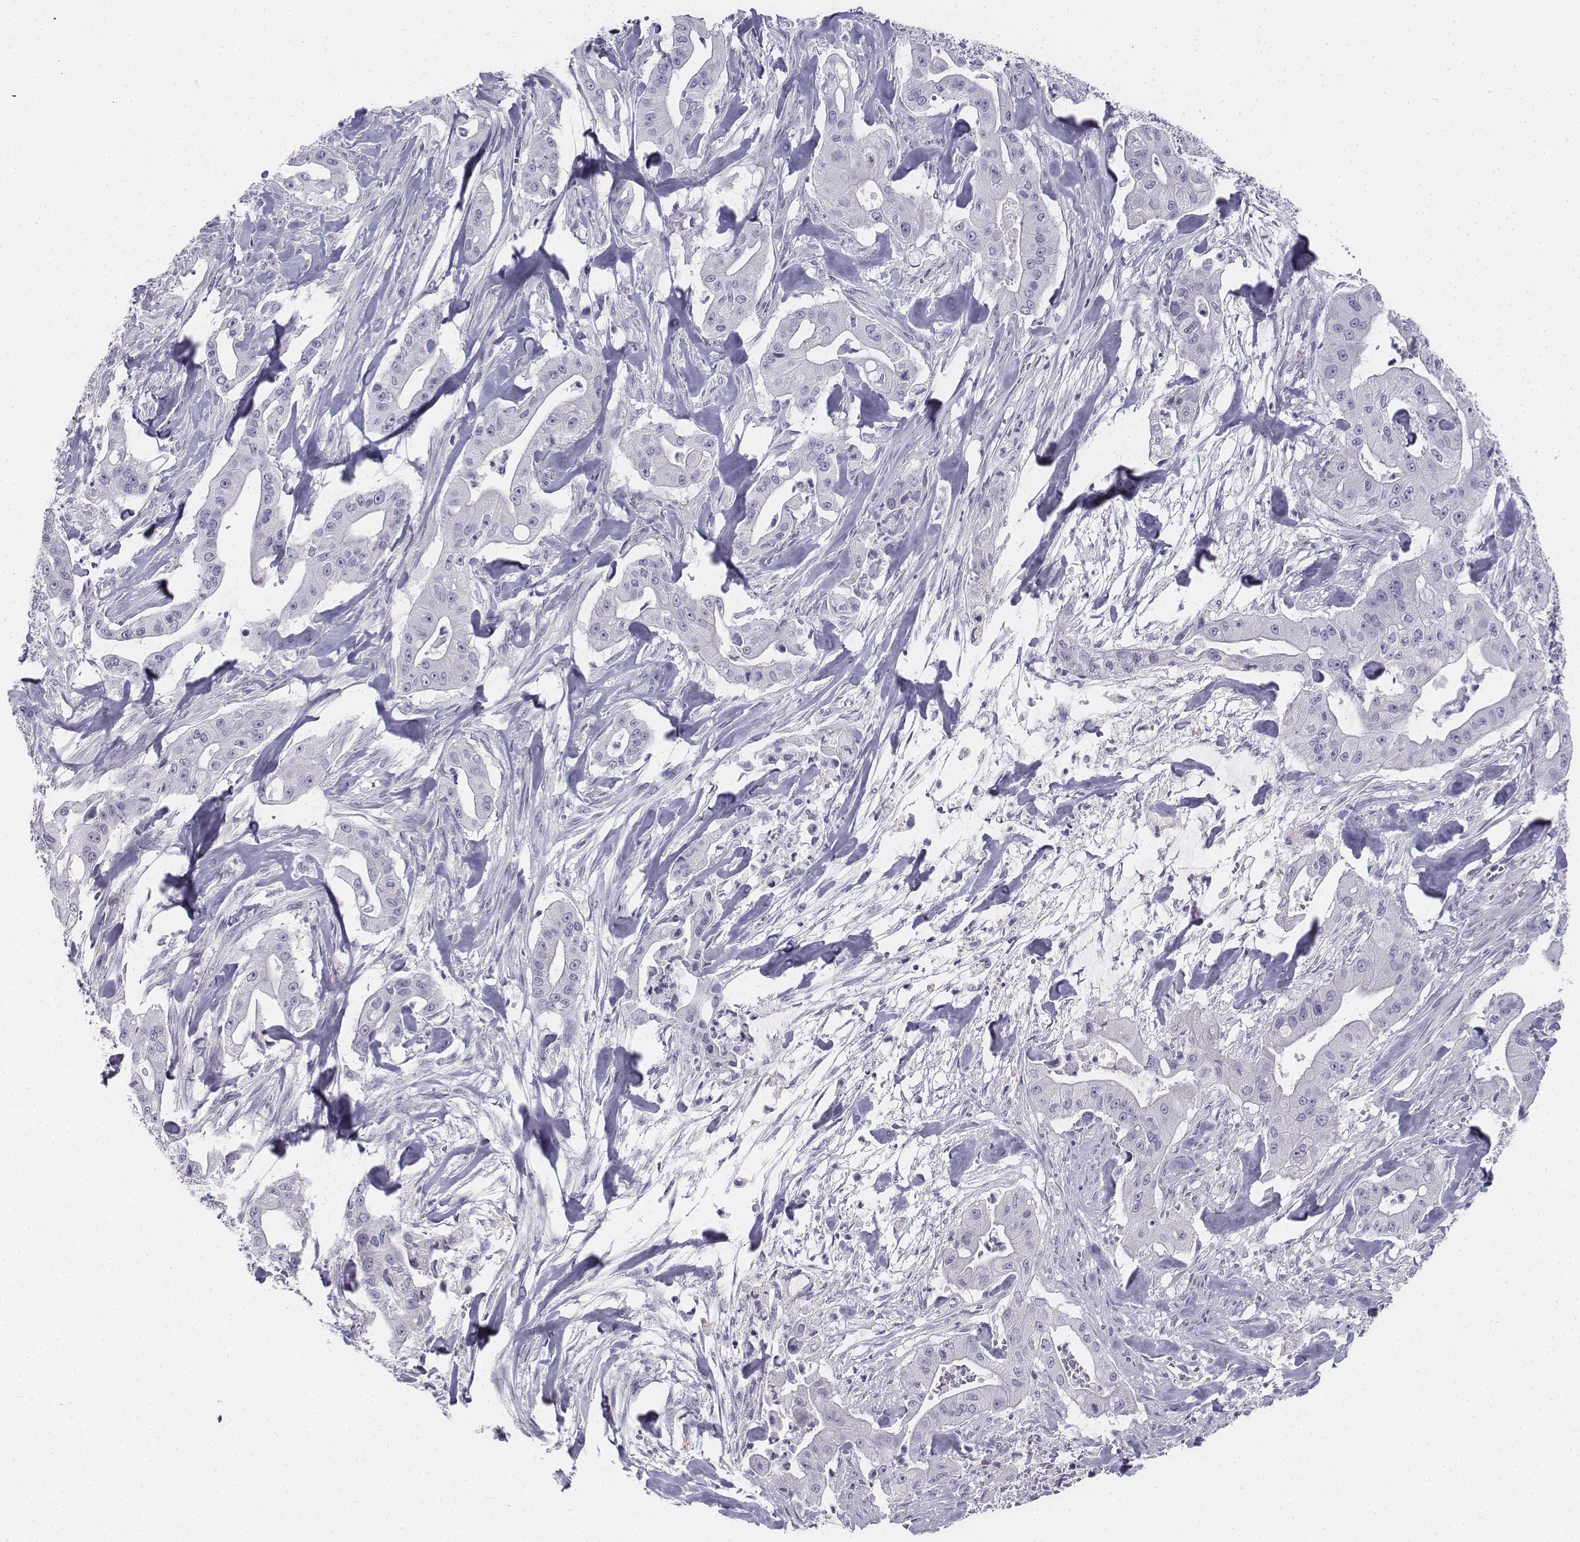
{"staining": {"intensity": "negative", "quantity": "none", "location": "none"}, "tissue": "pancreatic cancer", "cell_type": "Tumor cells", "image_type": "cancer", "snomed": [{"axis": "morphology", "description": "Normal tissue, NOS"}, {"axis": "morphology", "description": "Inflammation, NOS"}, {"axis": "morphology", "description": "Adenocarcinoma, NOS"}, {"axis": "topography", "description": "Pancreas"}], "caption": "This is an IHC histopathology image of pancreatic adenocarcinoma. There is no expression in tumor cells.", "gene": "TH", "patient": {"sex": "male", "age": 57}}